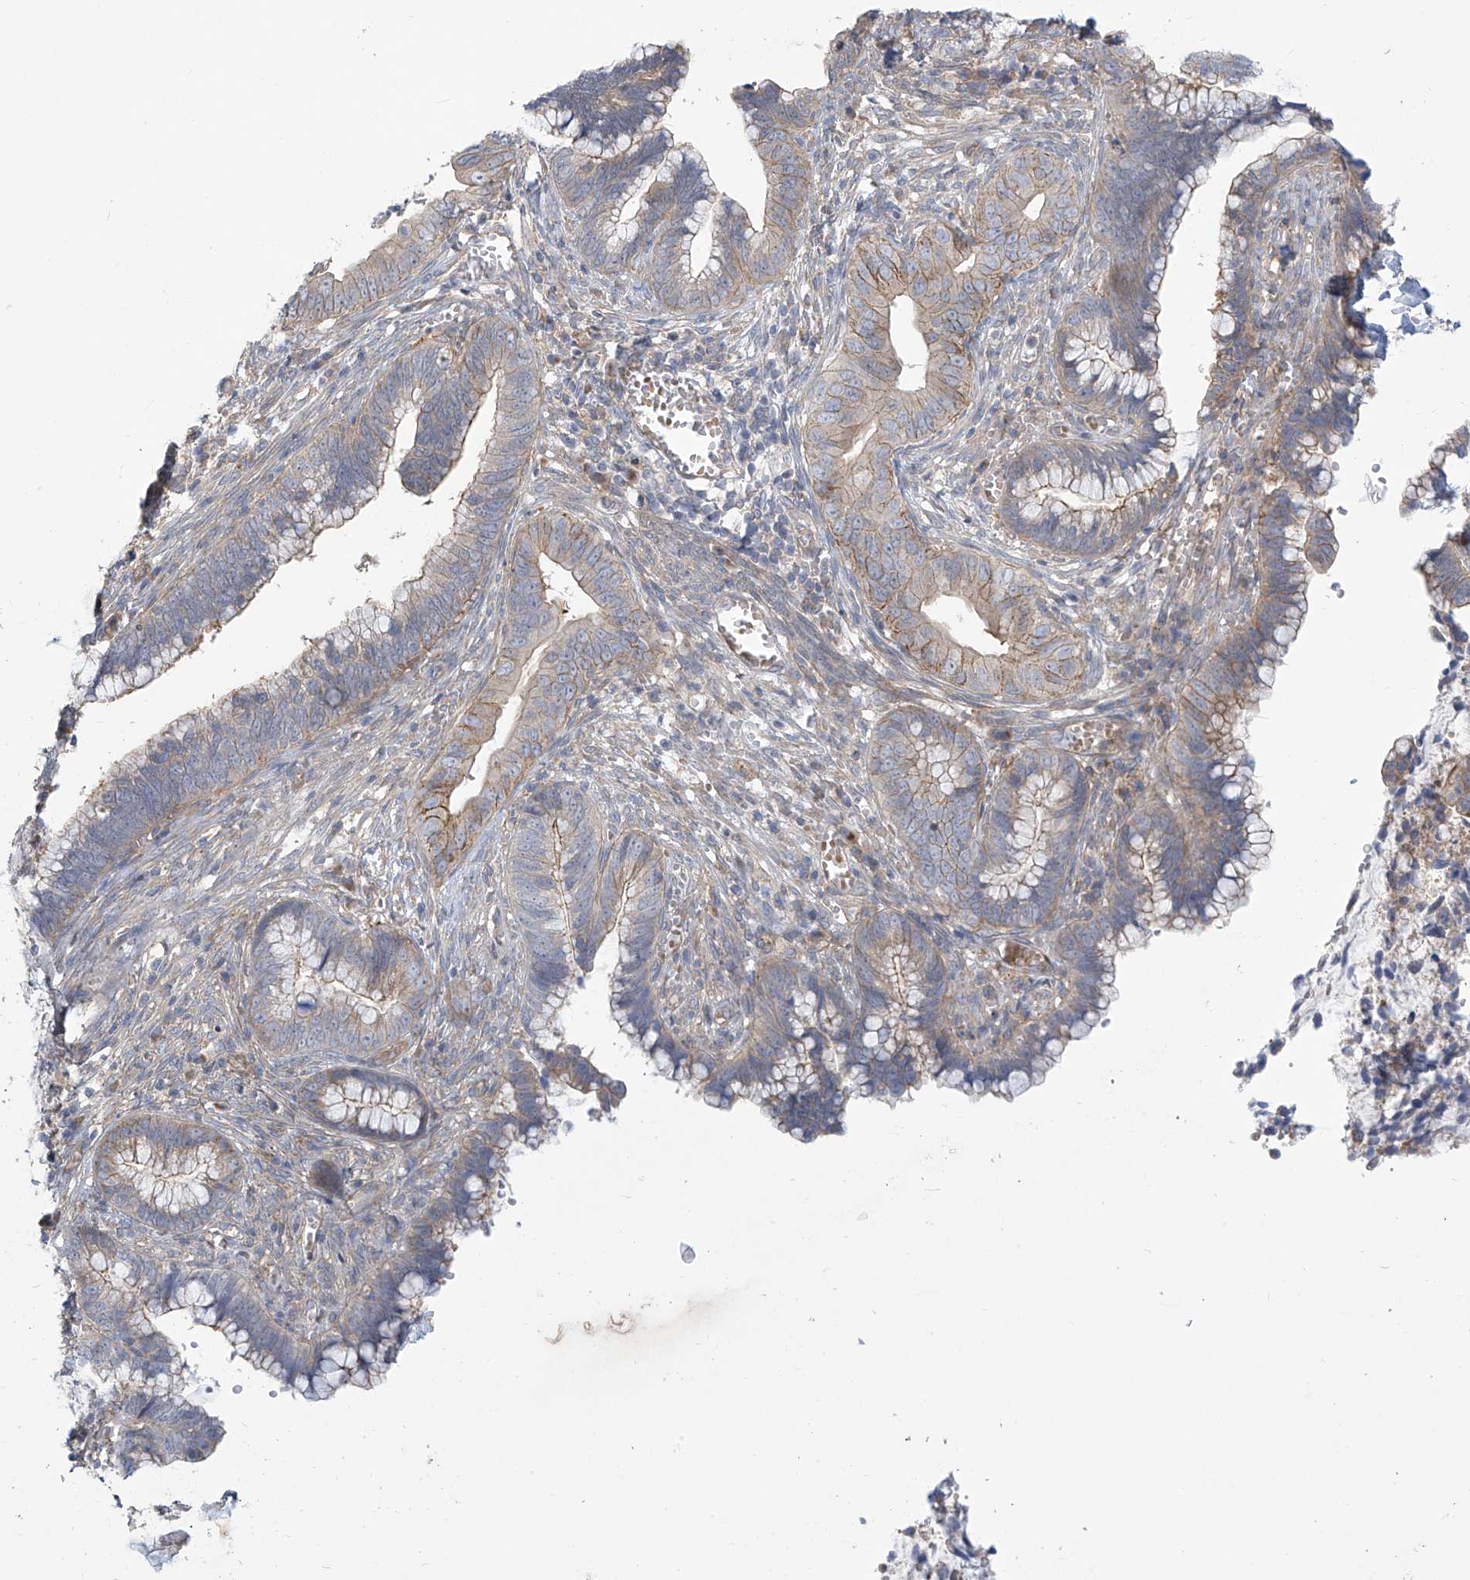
{"staining": {"intensity": "weak", "quantity": "25%-75%", "location": "cytoplasmic/membranous"}, "tissue": "cervical cancer", "cell_type": "Tumor cells", "image_type": "cancer", "snomed": [{"axis": "morphology", "description": "Adenocarcinoma, NOS"}, {"axis": "topography", "description": "Cervix"}], "caption": "The immunohistochemical stain highlights weak cytoplasmic/membranous positivity in tumor cells of cervical cancer tissue. The staining was performed using DAB, with brown indicating positive protein expression. Nuclei are stained blue with hematoxylin.", "gene": "ADAT2", "patient": {"sex": "female", "age": 44}}